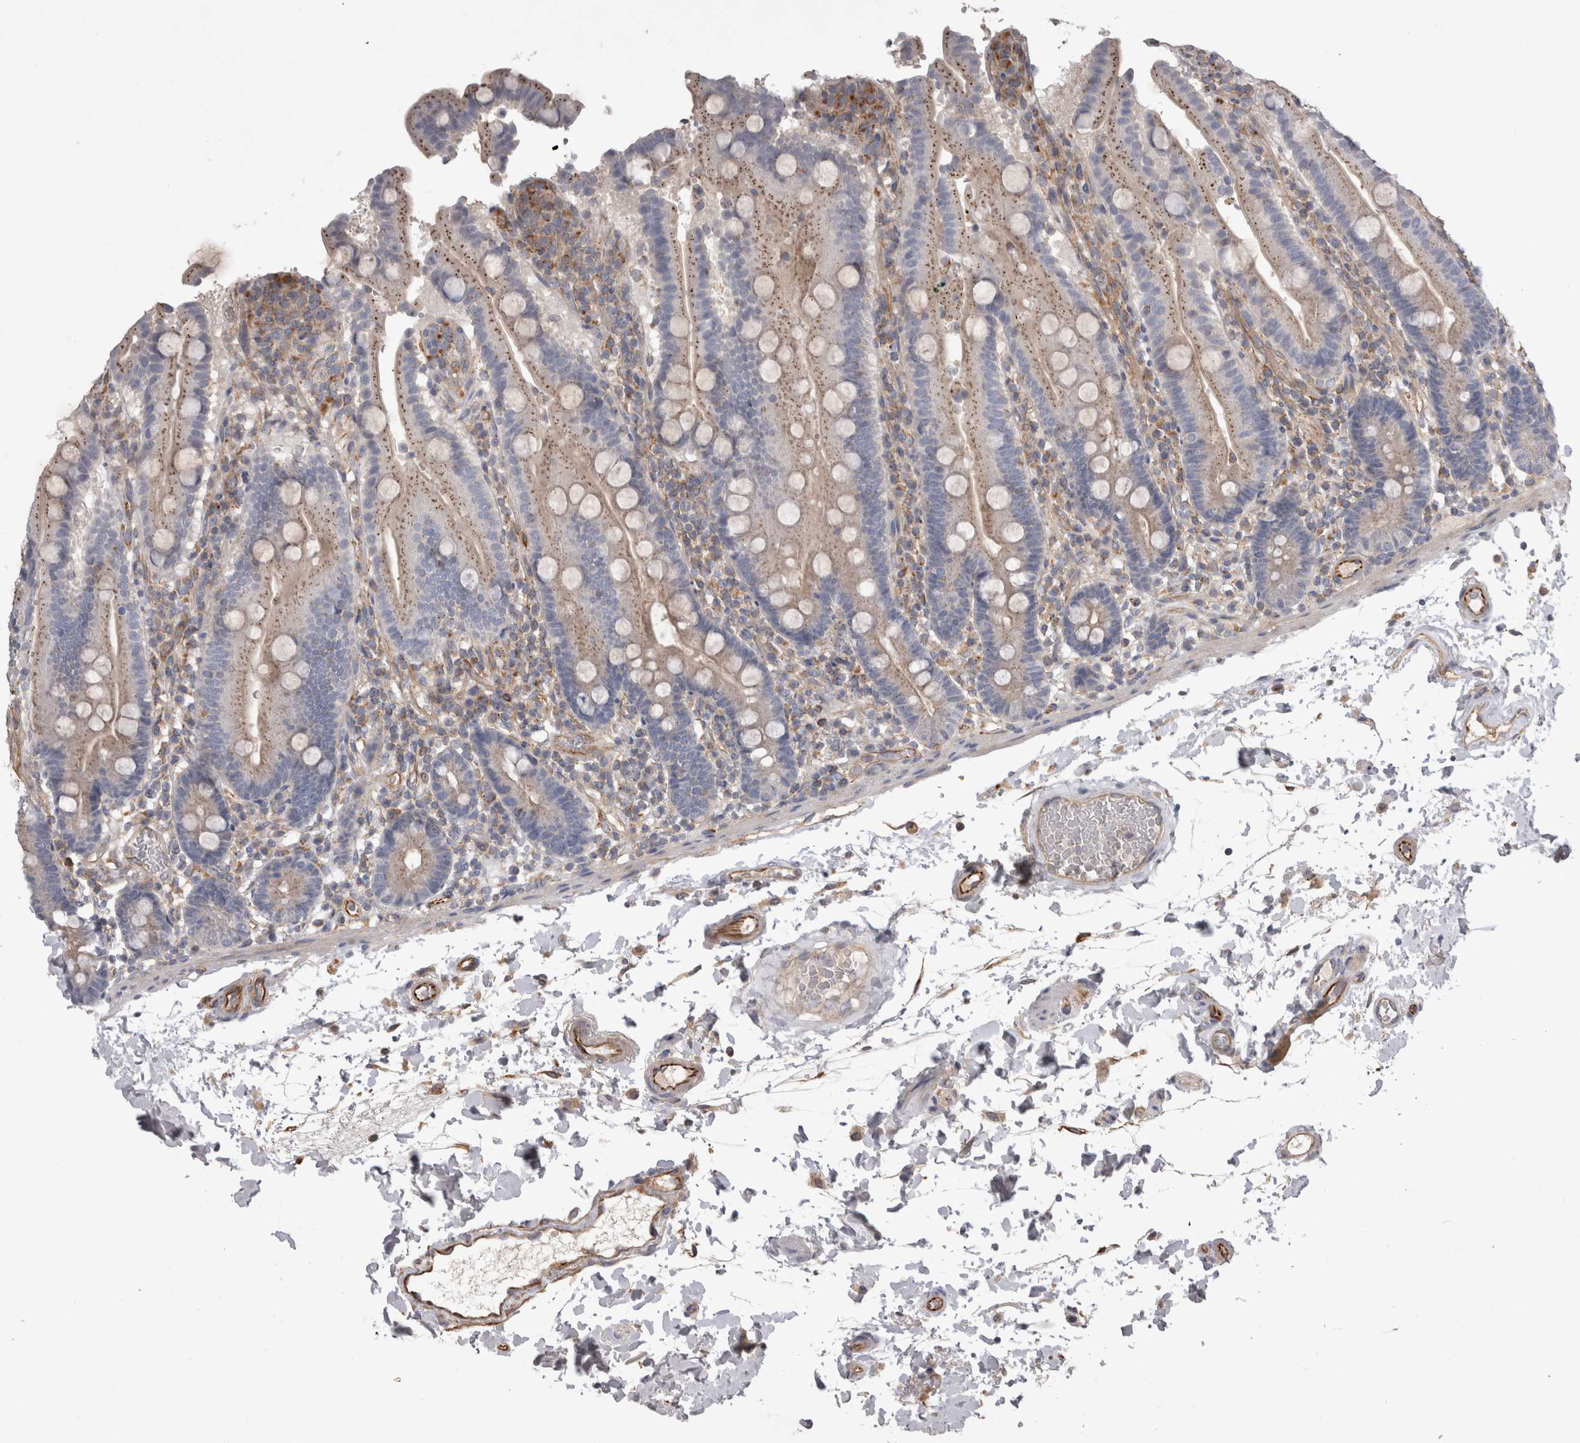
{"staining": {"intensity": "moderate", "quantity": "<25%", "location": "cytoplasmic/membranous"}, "tissue": "duodenum", "cell_type": "Glandular cells", "image_type": "normal", "snomed": [{"axis": "morphology", "description": "Normal tissue, NOS"}, {"axis": "topography", "description": "Small intestine, NOS"}], "caption": "Immunohistochemical staining of unremarkable duodenum shows low levels of moderate cytoplasmic/membranous staining in about <25% of glandular cells.", "gene": "STRADB", "patient": {"sex": "female", "age": 71}}